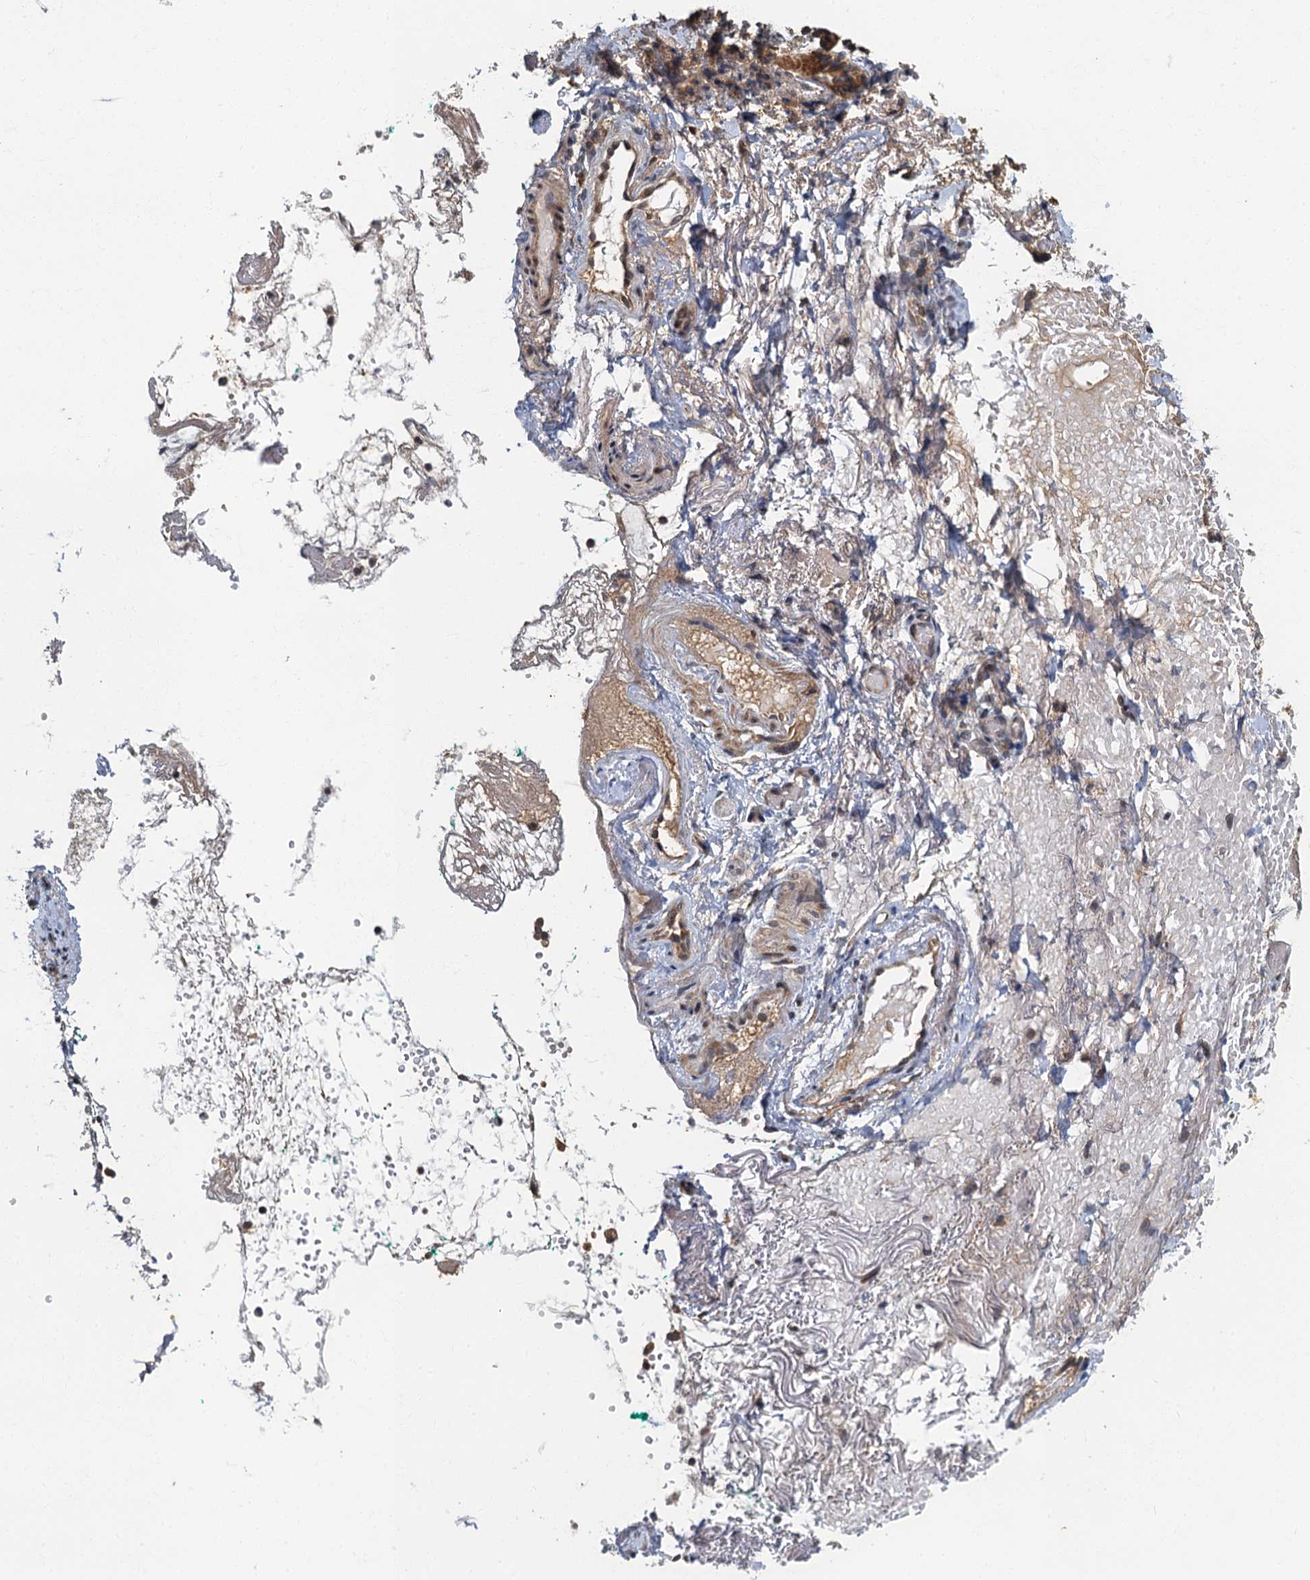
{"staining": {"intensity": "negative", "quantity": "none", "location": "none"}, "tissue": "adipose tissue", "cell_type": "Adipocytes", "image_type": "normal", "snomed": [{"axis": "morphology", "description": "Normal tissue, NOS"}, {"axis": "morphology", "description": "Basal cell carcinoma"}, {"axis": "topography", "description": "Cartilage tissue"}, {"axis": "topography", "description": "Nasopharynx"}, {"axis": "topography", "description": "Oral tissue"}], "caption": "Image shows no significant protein staining in adipocytes of benign adipose tissue.", "gene": "WDCP", "patient": {"sex": "female", "age": 77}}